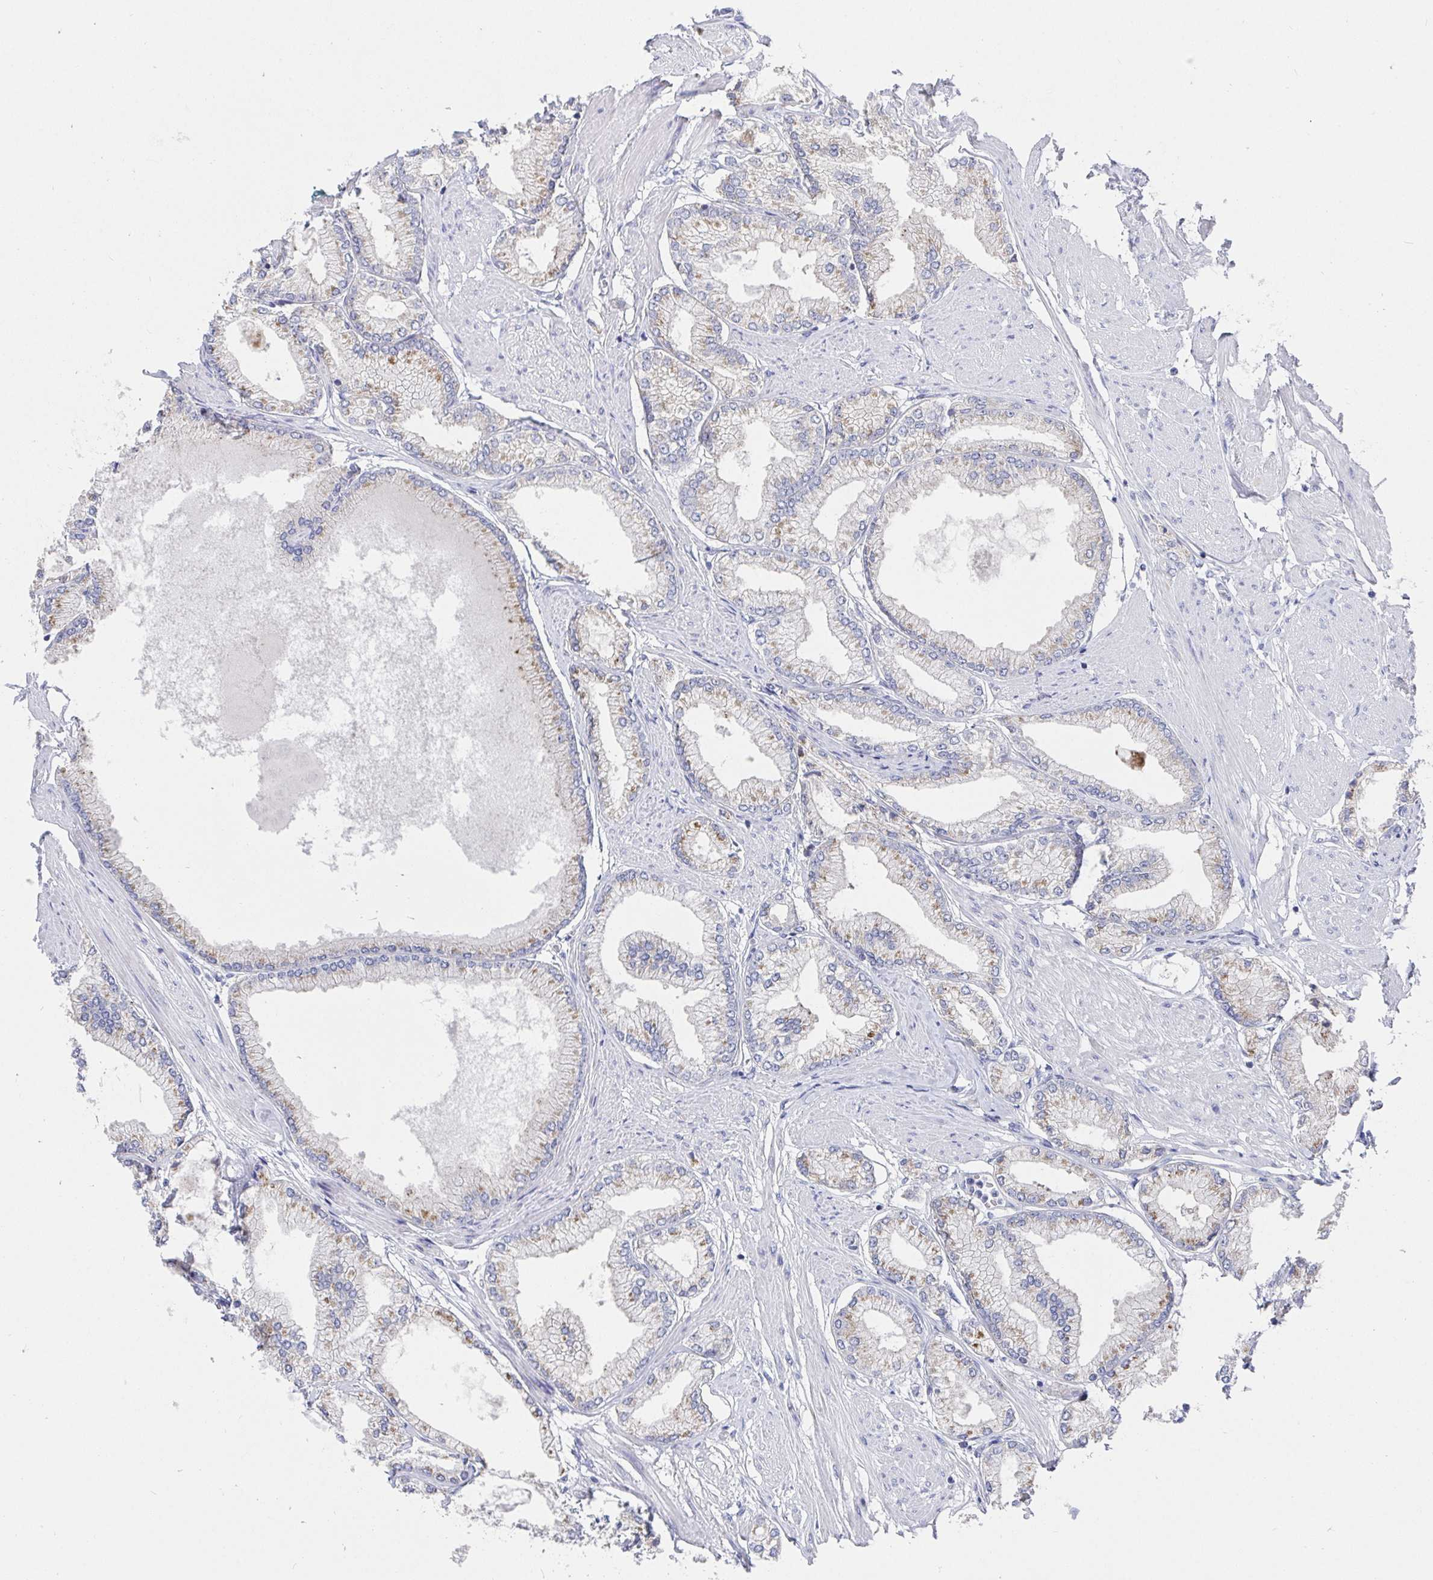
{"staining": {"intensity": "moderate", "quantity": "25%-75%", "location": "cytoplasmic/membranous"}, "tissue": "prostate cancer", "cell_type": "Tumor cells", "image_type": "cancer", "snomed": [{"axis": "morphology", "description": "Adenocarcinoma, High grade"}, {"axis": "topography", "description": "Prostate"}], "caption": "Tumor cells reveal medium levels of moderate cytoplasmic/membranous expression in approximately 25%-75% of cells in prostate cancer. The protein is shown in brown color, while the nuclei are stained blue.", "gene": "TAS2R39", "patient": {"sex": "male", "age": 68}}